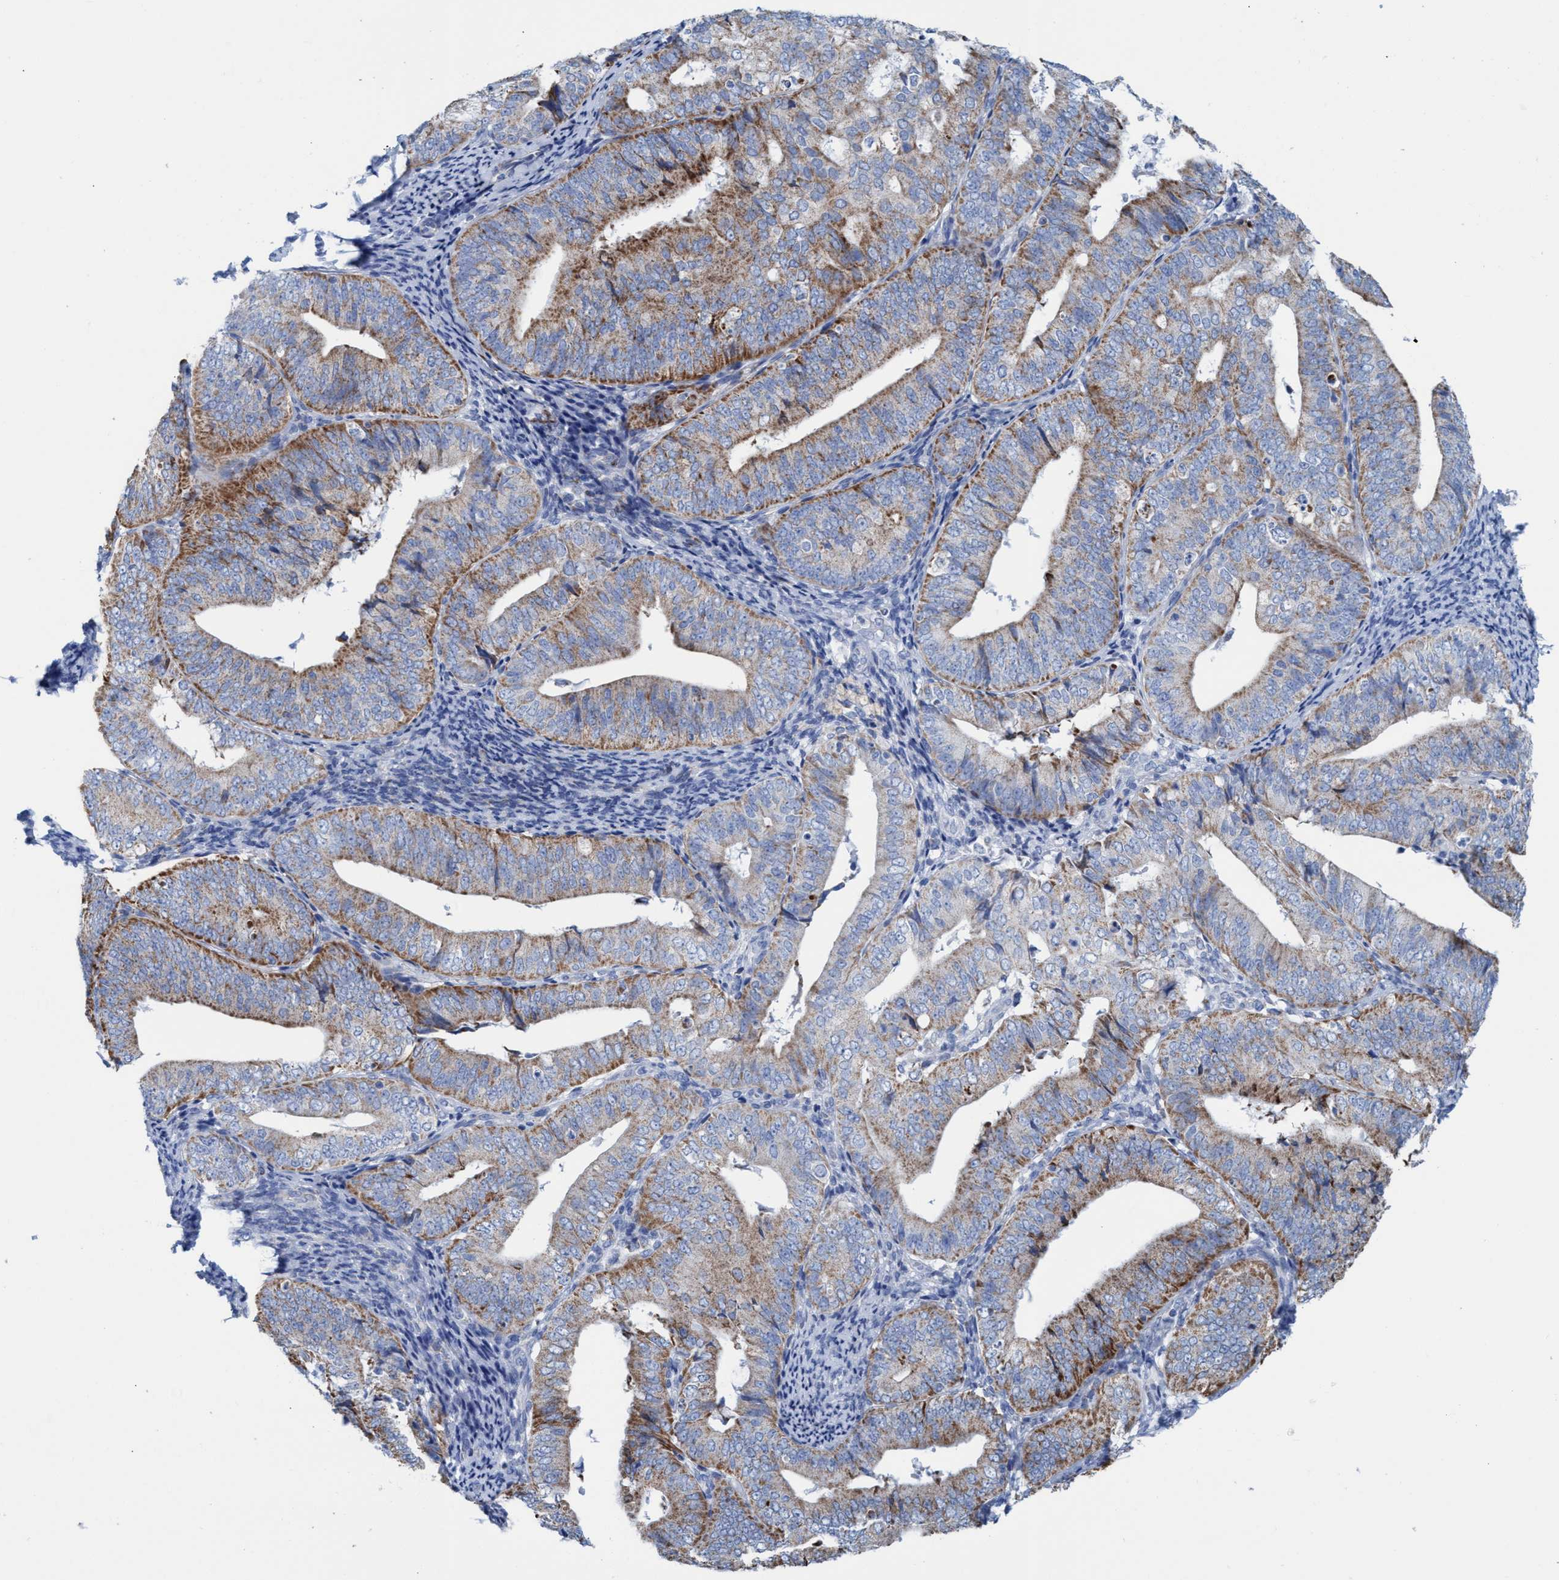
{"staining": {"intensity": "moderate", "quantity": "25%-75%", "location": "cytoplasmic/membranous"}, "tissue": "endometrial cancer", "cell_type": "Tumor cells", "image_type": "cancer", "snomed": [{"axis": "morphology", "description": "Adenocarcinoma, NOS"}, {"axis": "topography", "description": "Endometrium"}], "caption": "Moderate cytoplasmic/membranous protein positivity is seen in approximately 25%-75% of tumor cells in endometrial cancer (adenocarcinoma).", "gene": "GGA3", "patient": {"sex": "female", "age": 63}}